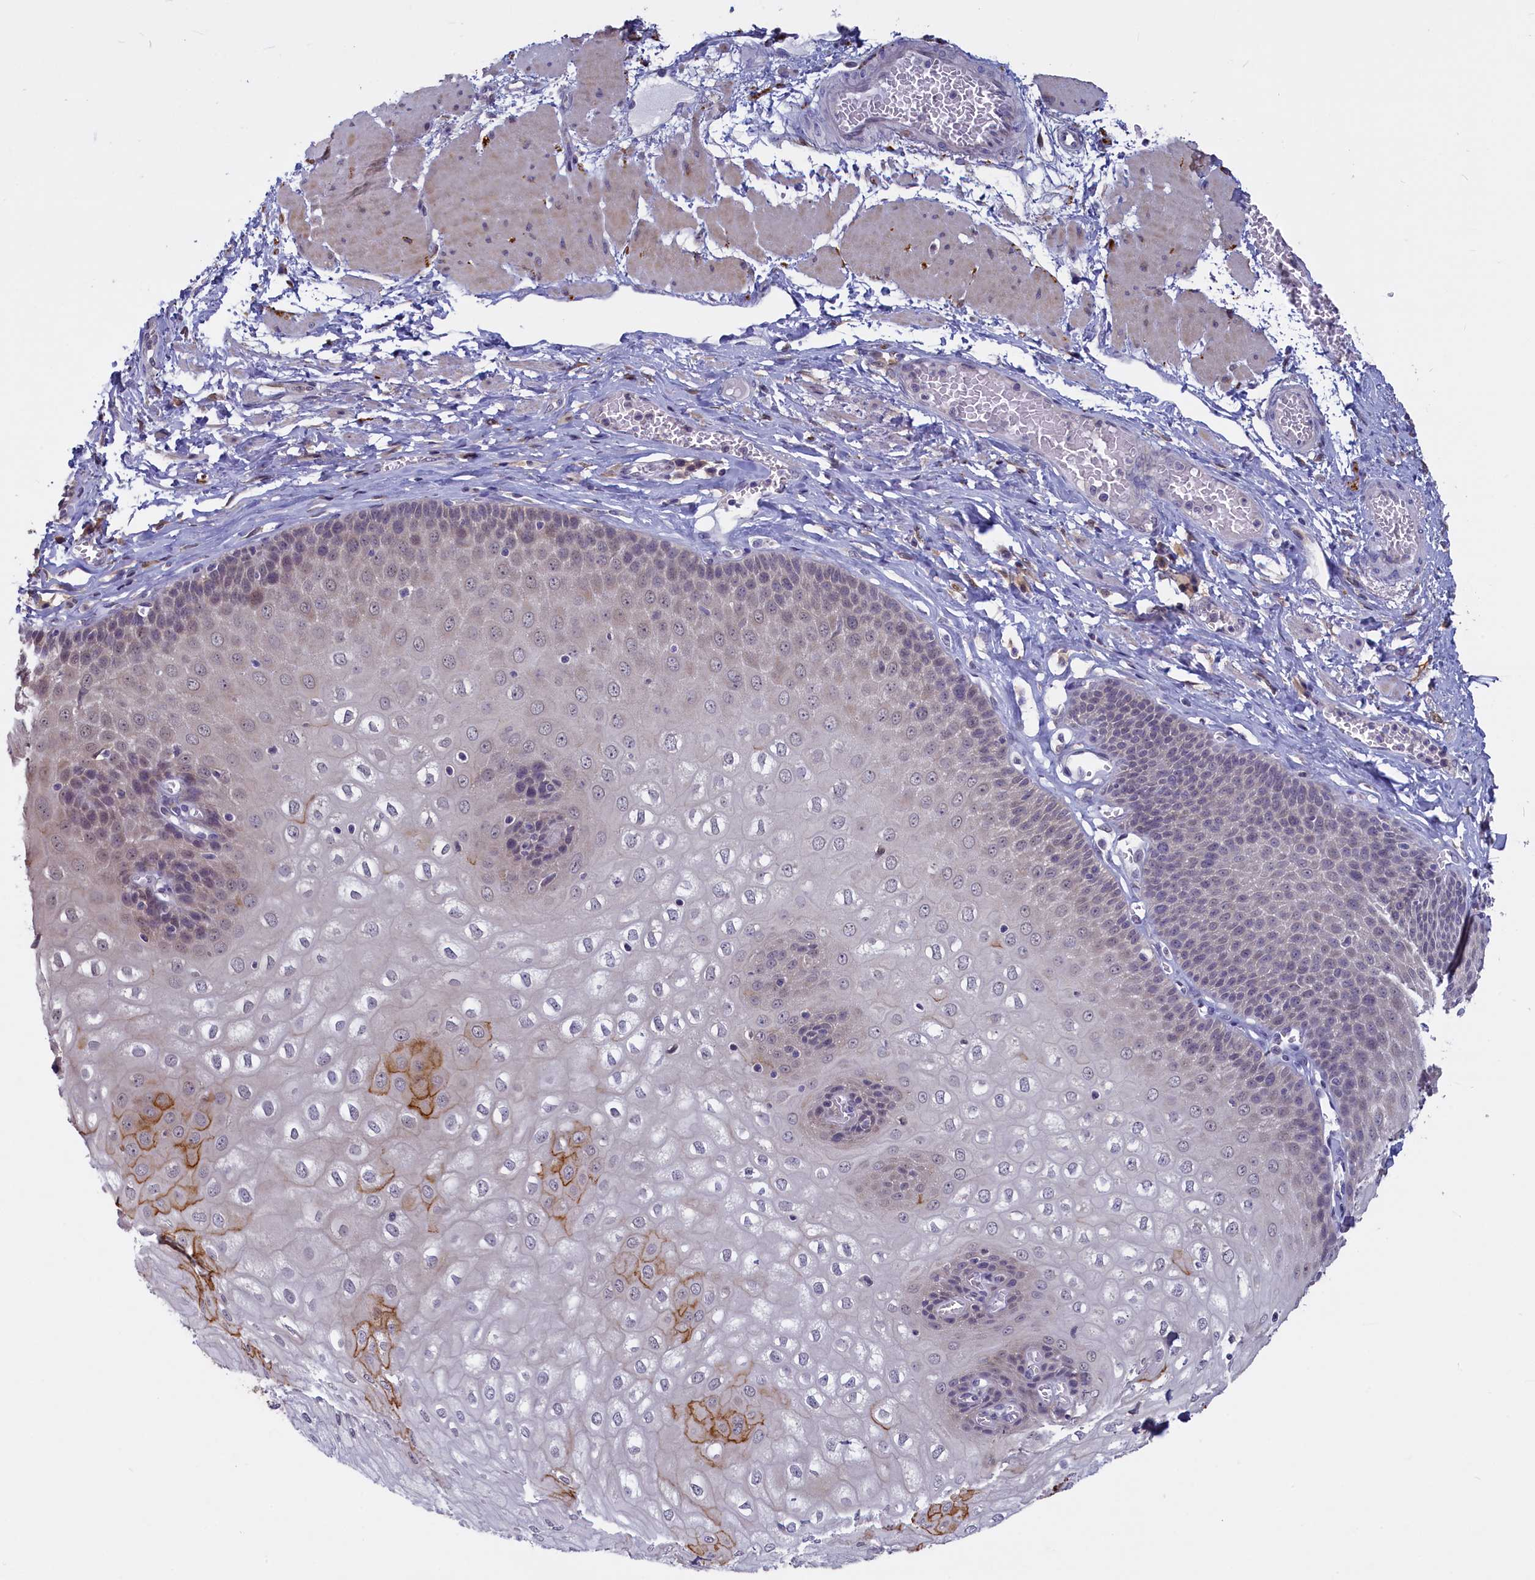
{"staining": {"intensity": "strong", "quantity": "<25%", "location": "cytoplasmic/membranous"}, "tissue": "esophagus", "cell_type": "Squamous epithelial cells", "image_type": "normal", "snomed": [{"axis": "morphology", "description": "Normal tissue, NOS"}, {"axis": "topography", "description": "Esophagus"}], "caption": "Immunohistochemical staining of benign human esophagus reveals medium levels of strong cytoplasmic/membranous expression in about <25% of squamous epithelial cells. The protein is stained brown, and the nuclei are stained in blue (DAB (3,3'-diaminobenzidine) IHC with brightfield microscopy, high magnification).", "gene": "UCHL3", "patient": {"sex": "male", "age": 60}}